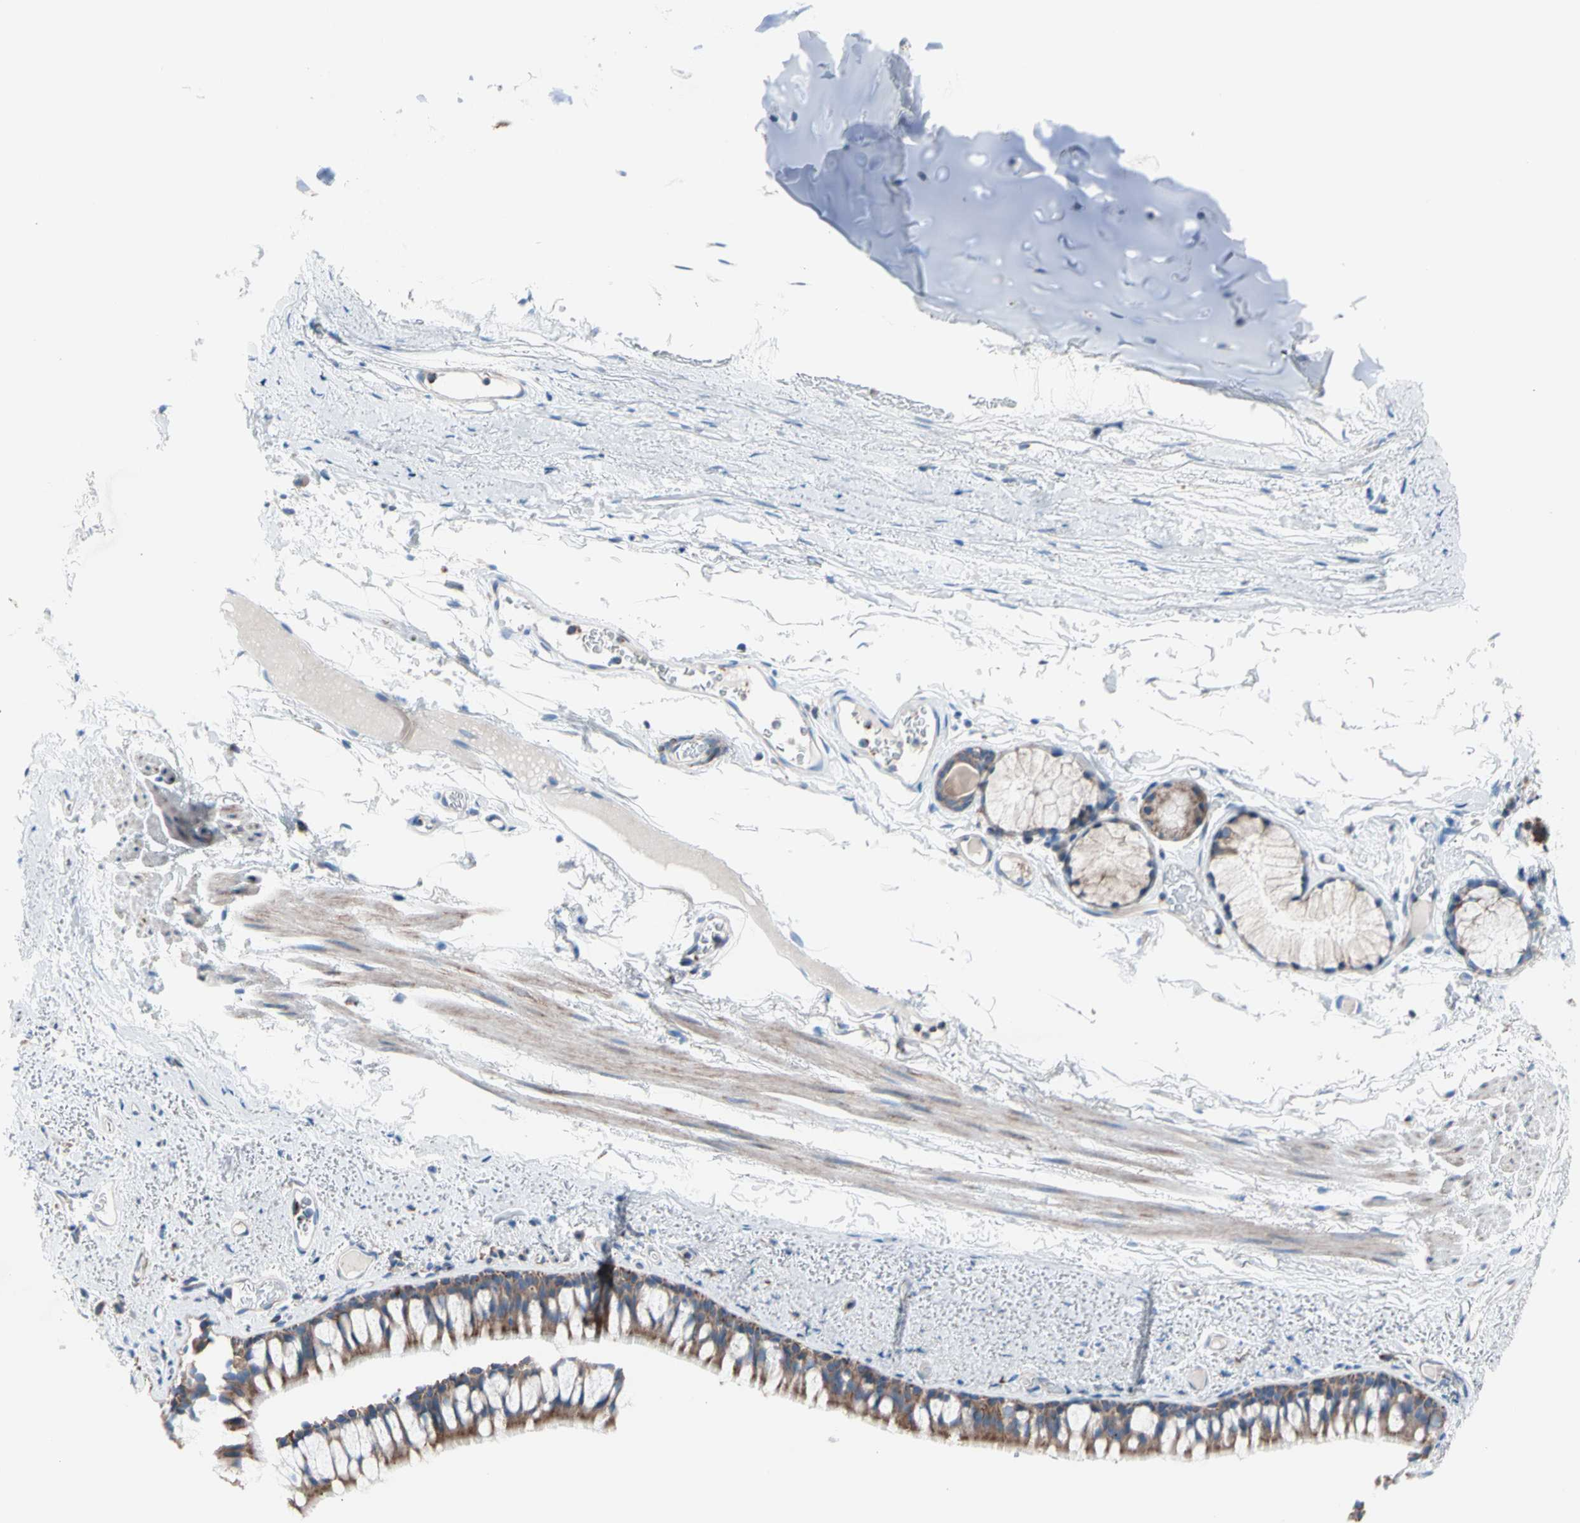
{"staining": {"intensity": "moderate", "quantity": ">75%", "location": "cytoplasmic/membranous"}, "tissue": "bronchus", "cell_type": "Respiratory epithelial cells", "image_type": "normal", "snomed": [{"axis": "morphology", "description": "Normal tissue, NOS"}, {"axis": "topography", "description": "Bronchus"}], "caption": "DAB (3,3'-diaminobenzidine) immunohistochemical staining of unremarkable human bronchus demonstrates moderate cytoplasmic/membranous protein positivity in approximately >75% of respiratory epithelial cells. Nuclei are stained in blue.", "gene": "HK1", "patient": {"sex": "female", "age": 73}}